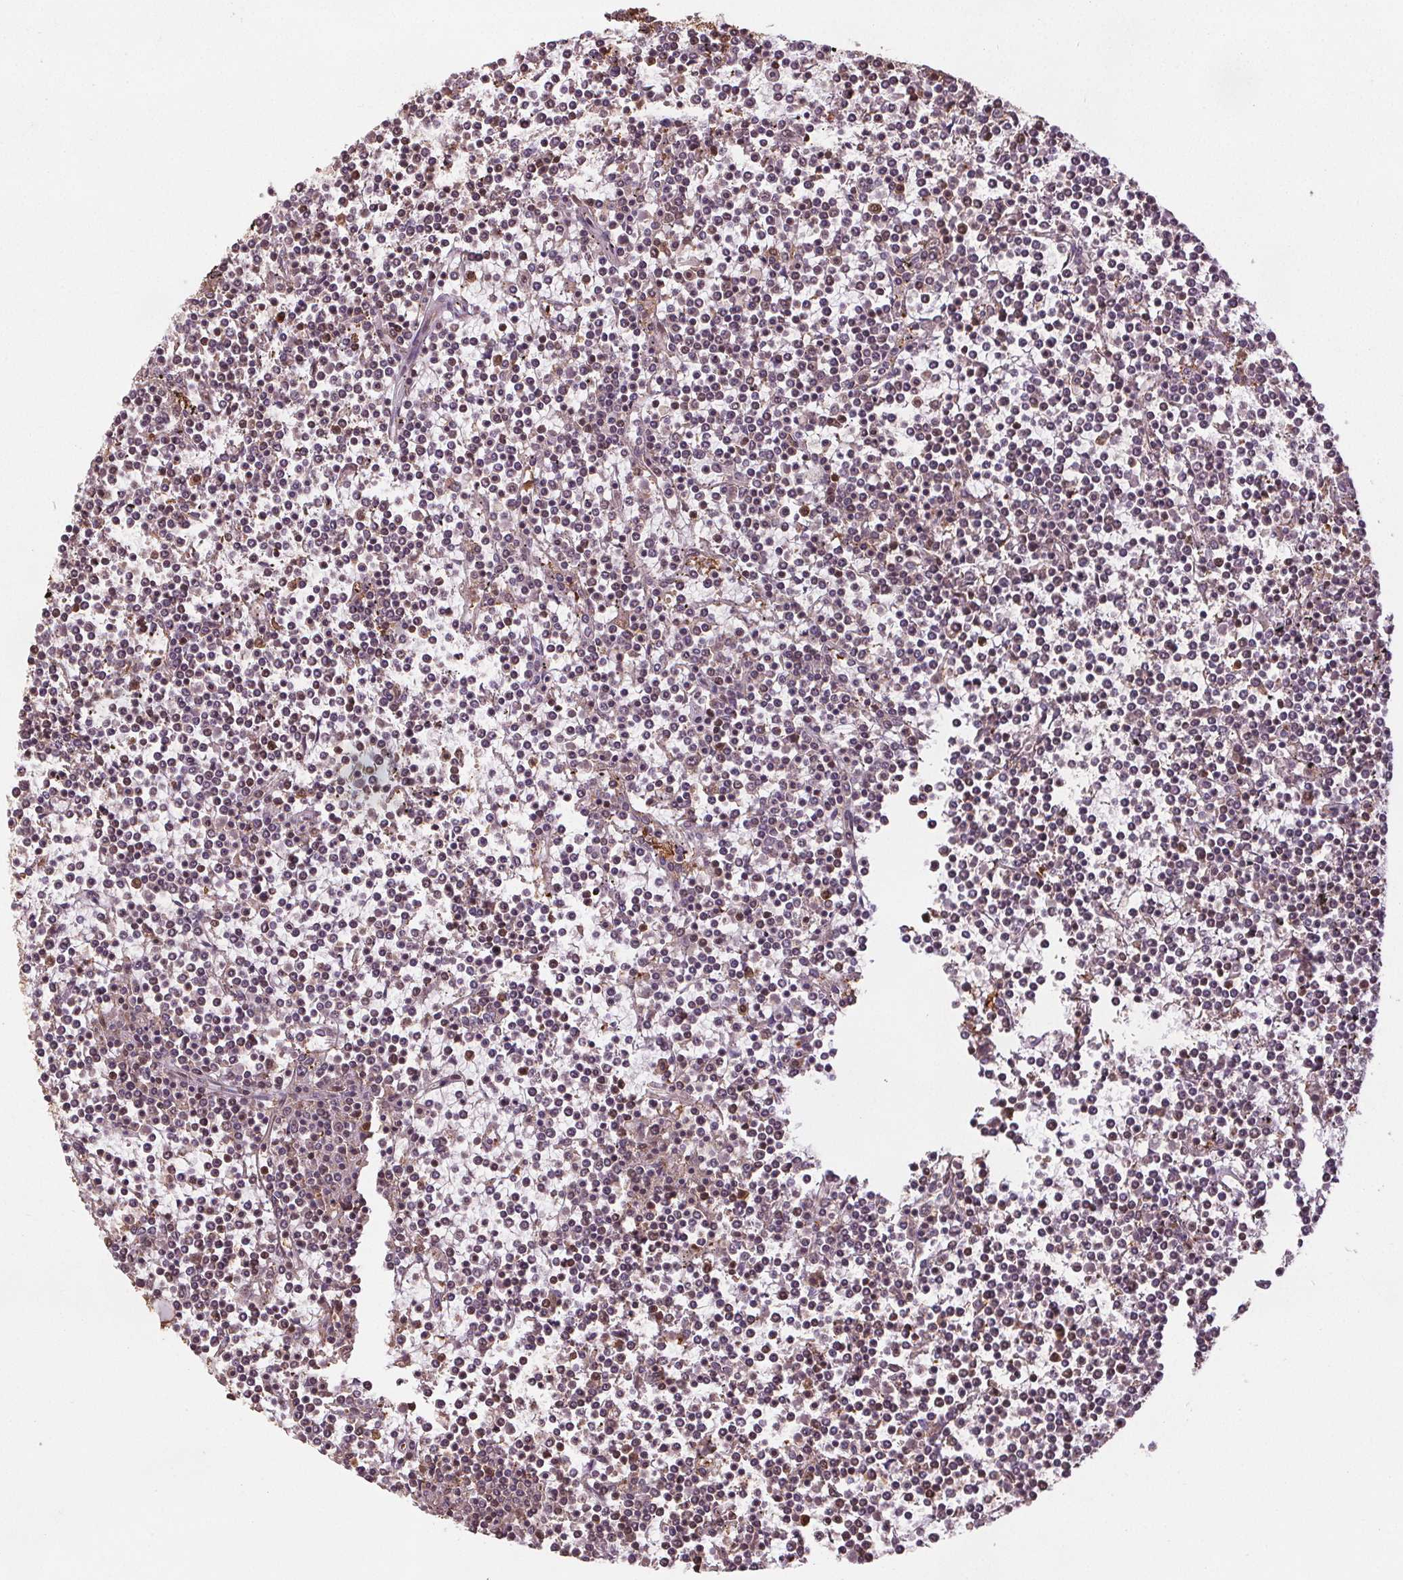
{"staining": {"intensity": "moderate", "quantity": "<25%", "location": "nuclear"}, "tissue": "lymphoma", "cell_type": "Tumor cells", "image_type": "cancer", "snomed": [{"axis": "morphology", "description": "Malignant lymphoma, non-Hodgkin's type, Low grade"}, {"axis": "topography", "description": "Spleen"}], "caption": "A micrograph of low-grade malignant lymphoma, non-Hodgkin's type stained for a protein demonstrates moderate nuclear brown staining in tumor cells.", "gene": "ENO1", "patient": {"sex": "female", "age": 19}}